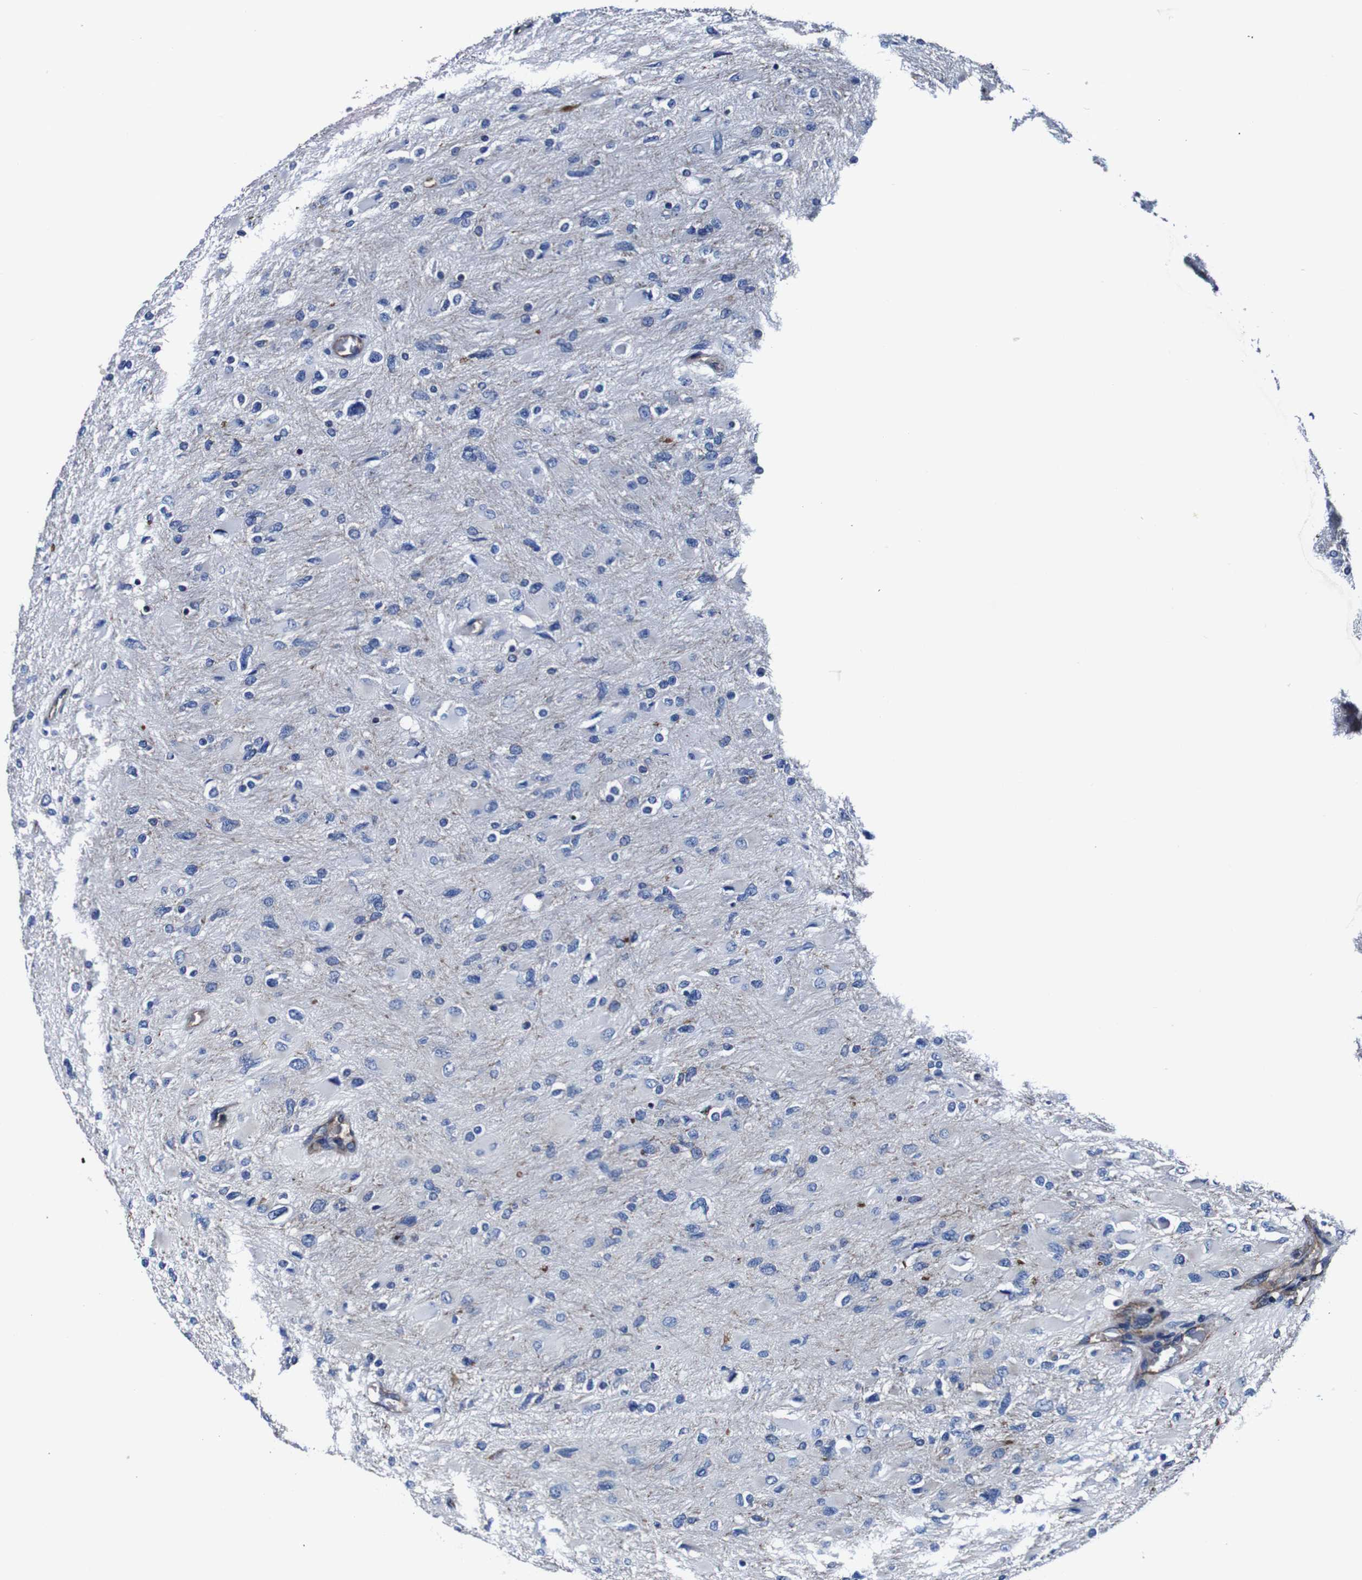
{"staining": {"intensity": "negative", "quantity": "none", "location": "none"}, "tissue": "glioma", "cell_type": "Tumor cells", "image_type": "cancer", "snomed": [{"axis": "morphology", "description": "Glioma, malignant, High grade"}, {"axis": "topography", "description": "Cerebral cortex"}], "caption": "DAB immunohistochemical staining of malignant high-grade glioma demonstrates no significant expression in tumor cells.", "gene": "CSF1R", "patient": {"sex": "female", "age": 36}}